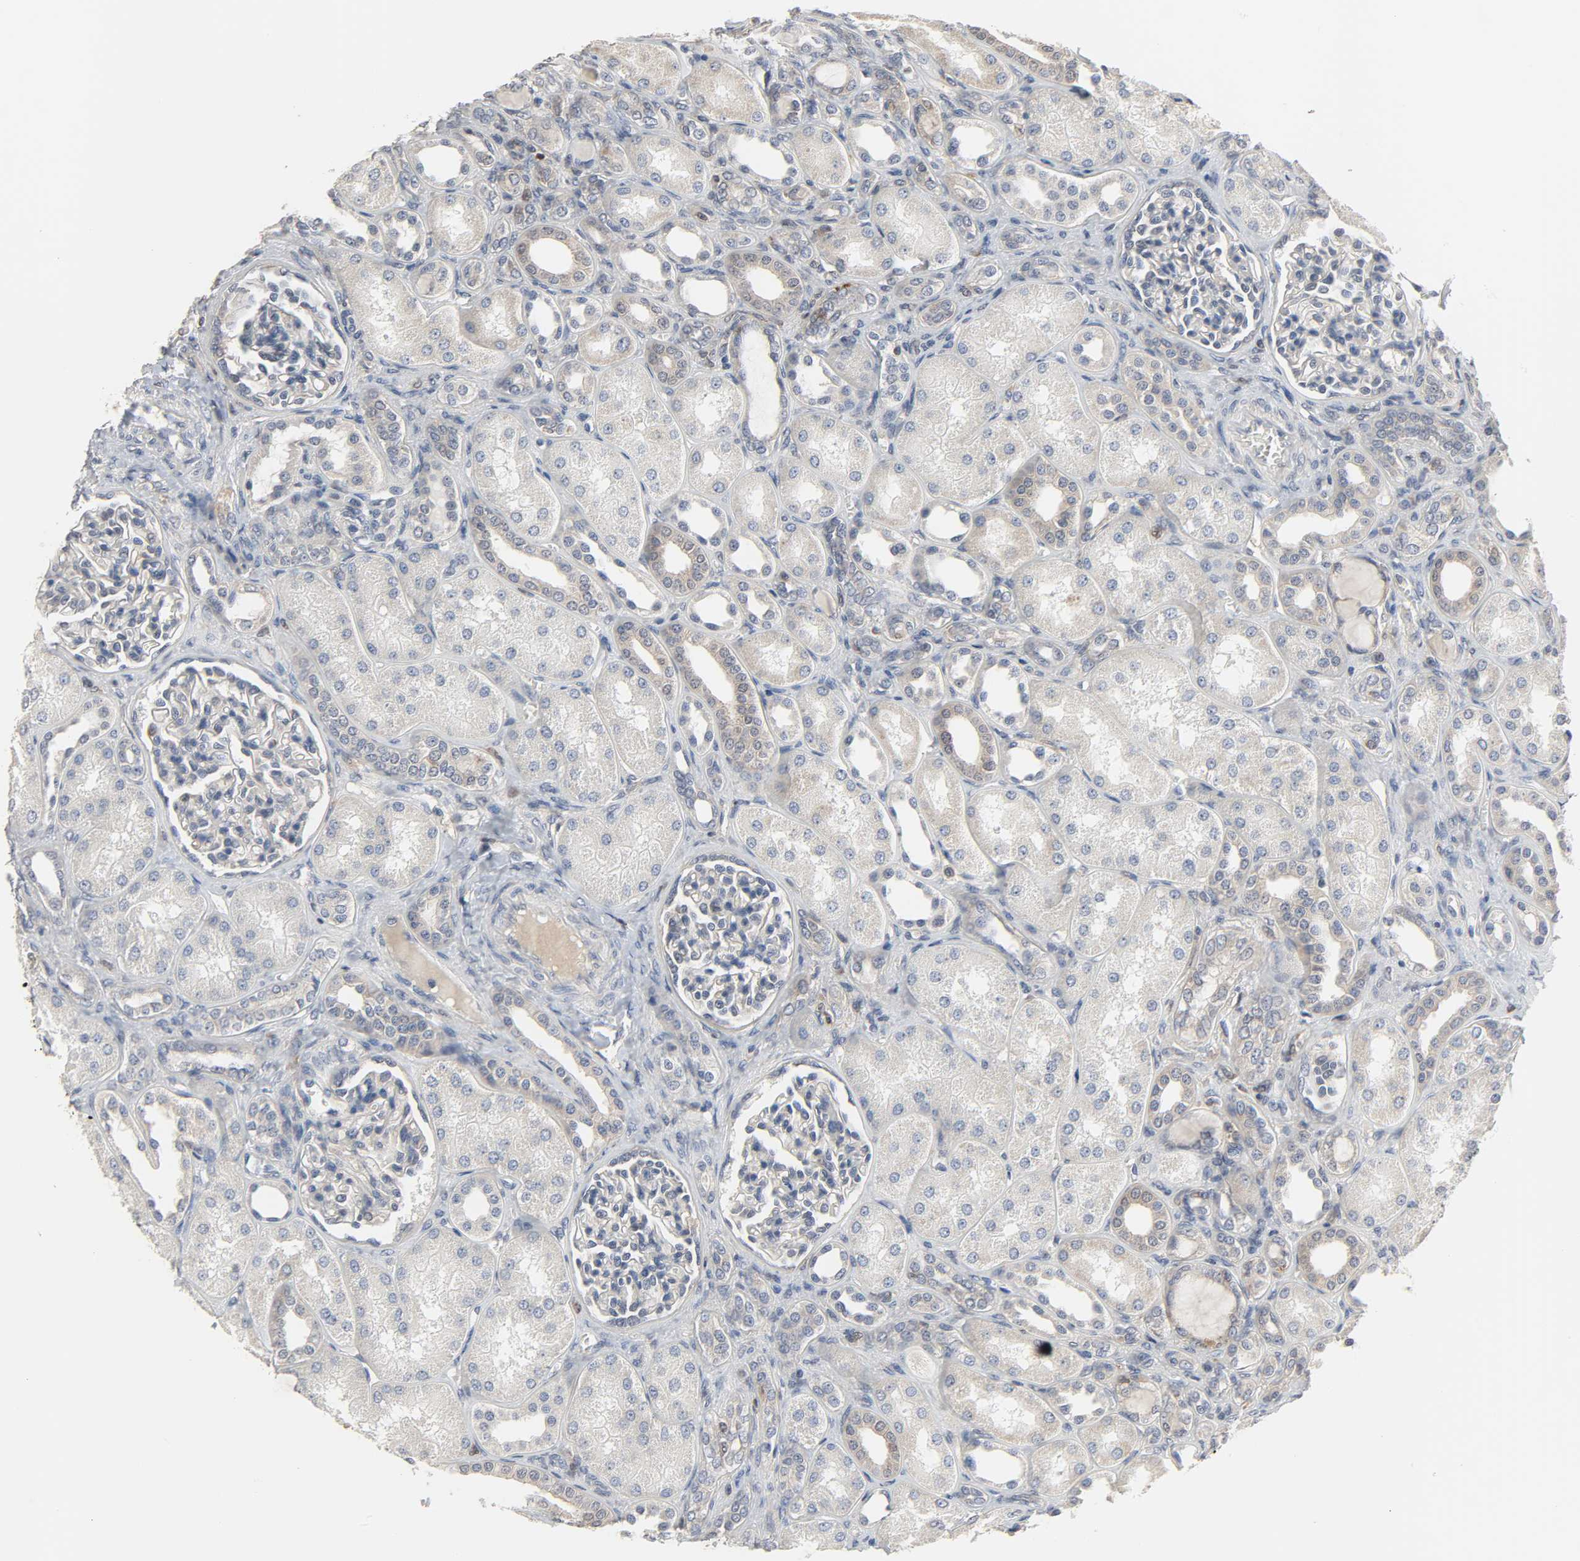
{"staining": {"intensity": "negative", "quantity": "none", "location": "none"}, "tissue": "kidney", "cell_type": "Cells in glomeruli", "image_type": "normal", "snomed": [{"axis": "morphology", "description": "Normal tissue, NOS"}, {"axis": "topography", "description": "Kidney"}], "caption": "Protein analysis of benign kidney reveals no significant staining in cells in glomeruli. (DAB (3,3'-diaminobenzidine) immunohistochemistry, high magnification).", "gene": "PLEKHA2", "patient": {"sex": "male", "age": 7}}